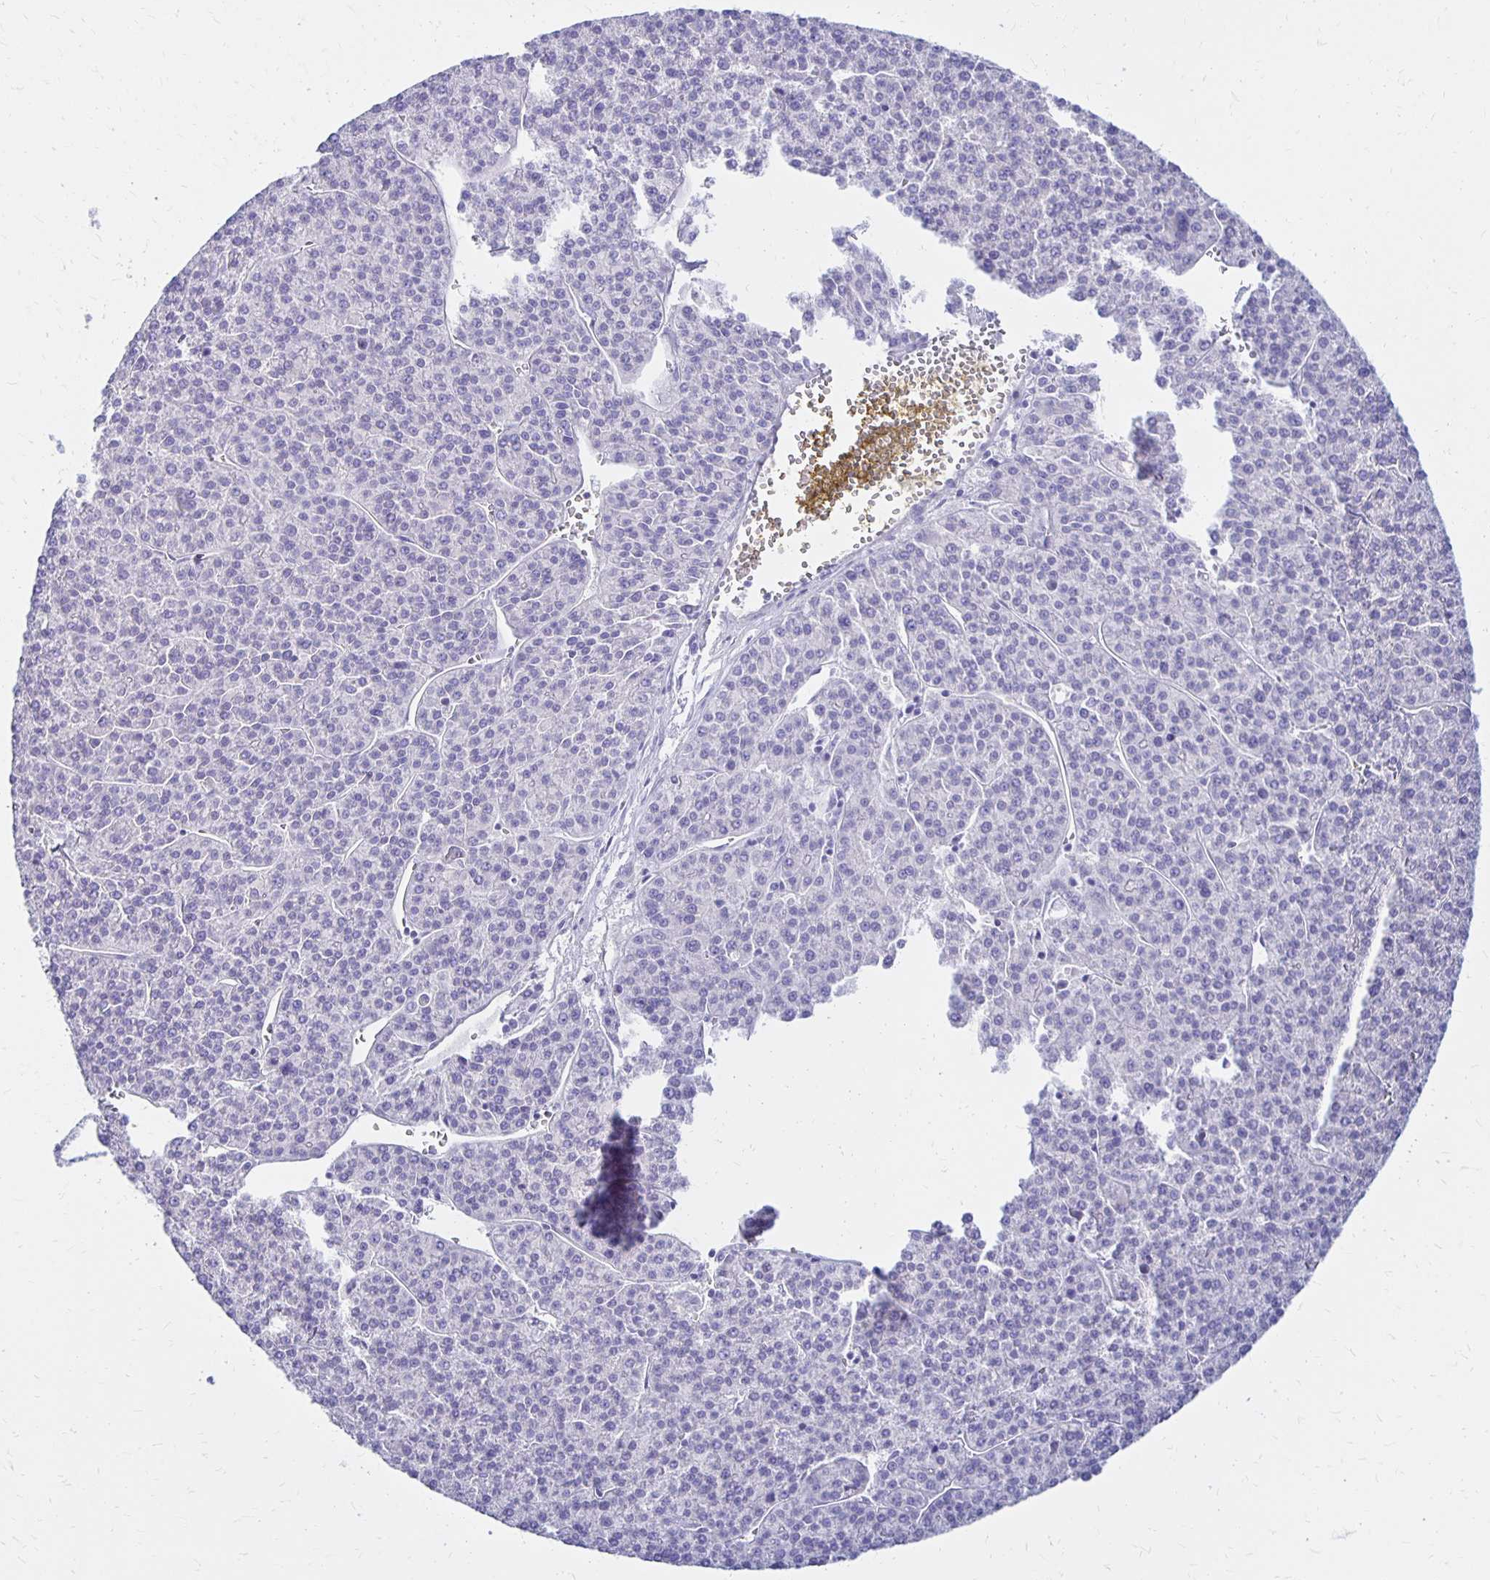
{"staining": {"intensity": "negative", "quantity": "none", "location": "none"}, "tissue": "liver cancer", "cell_type": "Tumor cells", "image_type": "cancer", "snomed": [{"axis": "morphology", "description": "Carcinoma, Hepatocellular, NOS"}, {"axis": "topography", "description": "Liver"}], "caption": "Tumor cells show no significant staining in liver hepatocellular carcinoma.", "gene": "FNTB", "patient": {"sex": "female", "age": 58}}